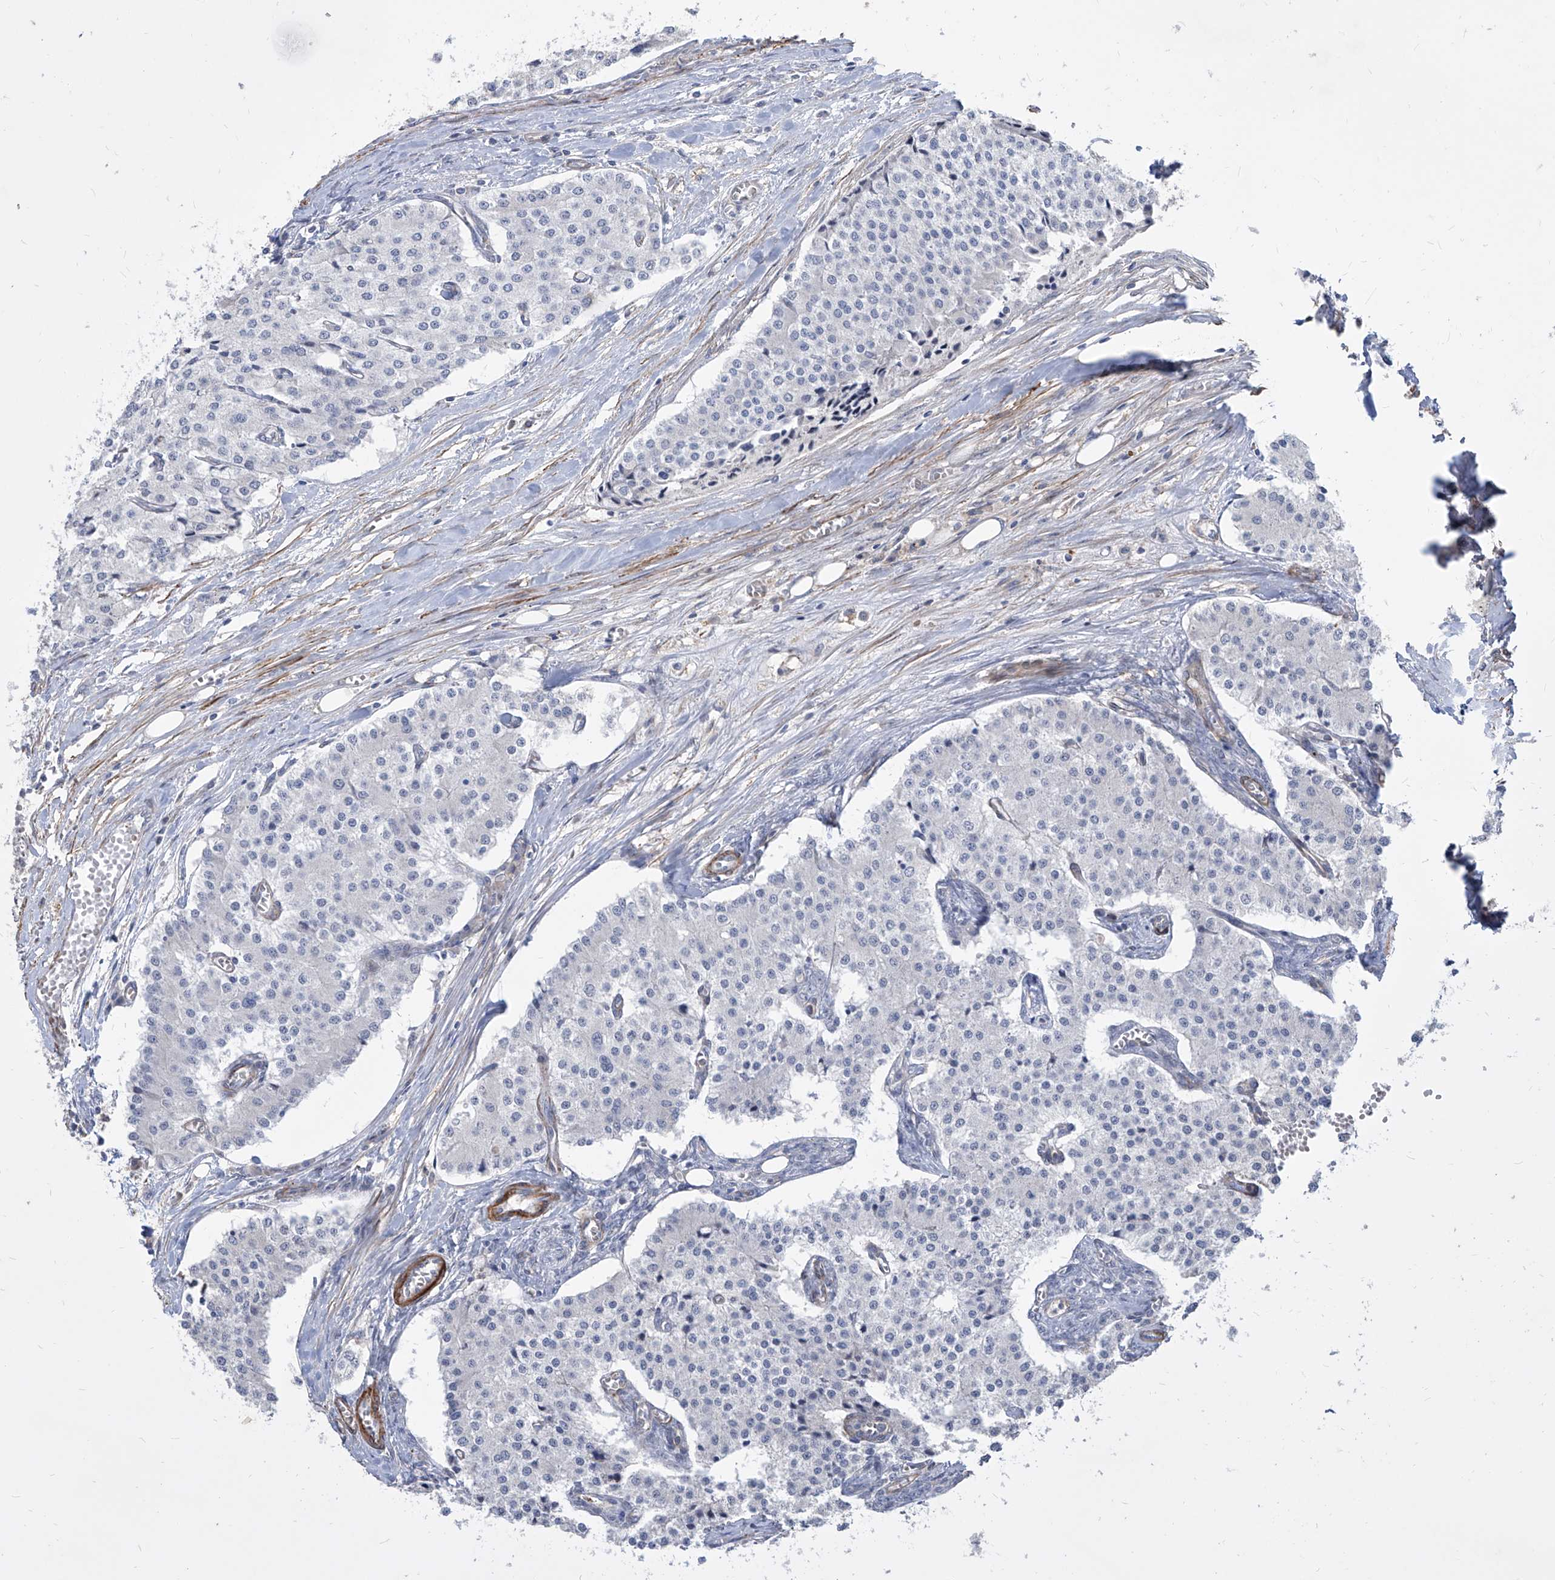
{"staining": {"intensity": "negative", "quantity": "none", "location": "none"}, "tissue": "carcinoid", "cell_type": "Tumor cells", "image_type": "cancer", "snomed": [{"axis": "morphology", "description": "Carcinoid, malignant, NOS"}, {"axis": "topography", "description": "Colon"}], "caption": "IHC micrograph of human carcinoid stained for a protein (brown), which displays no expression in tumor cells. (DAB IHC with hematoxylin counter stain).", "gene": "FAM83B", "patient": {"sex": "female", "age": 52}}